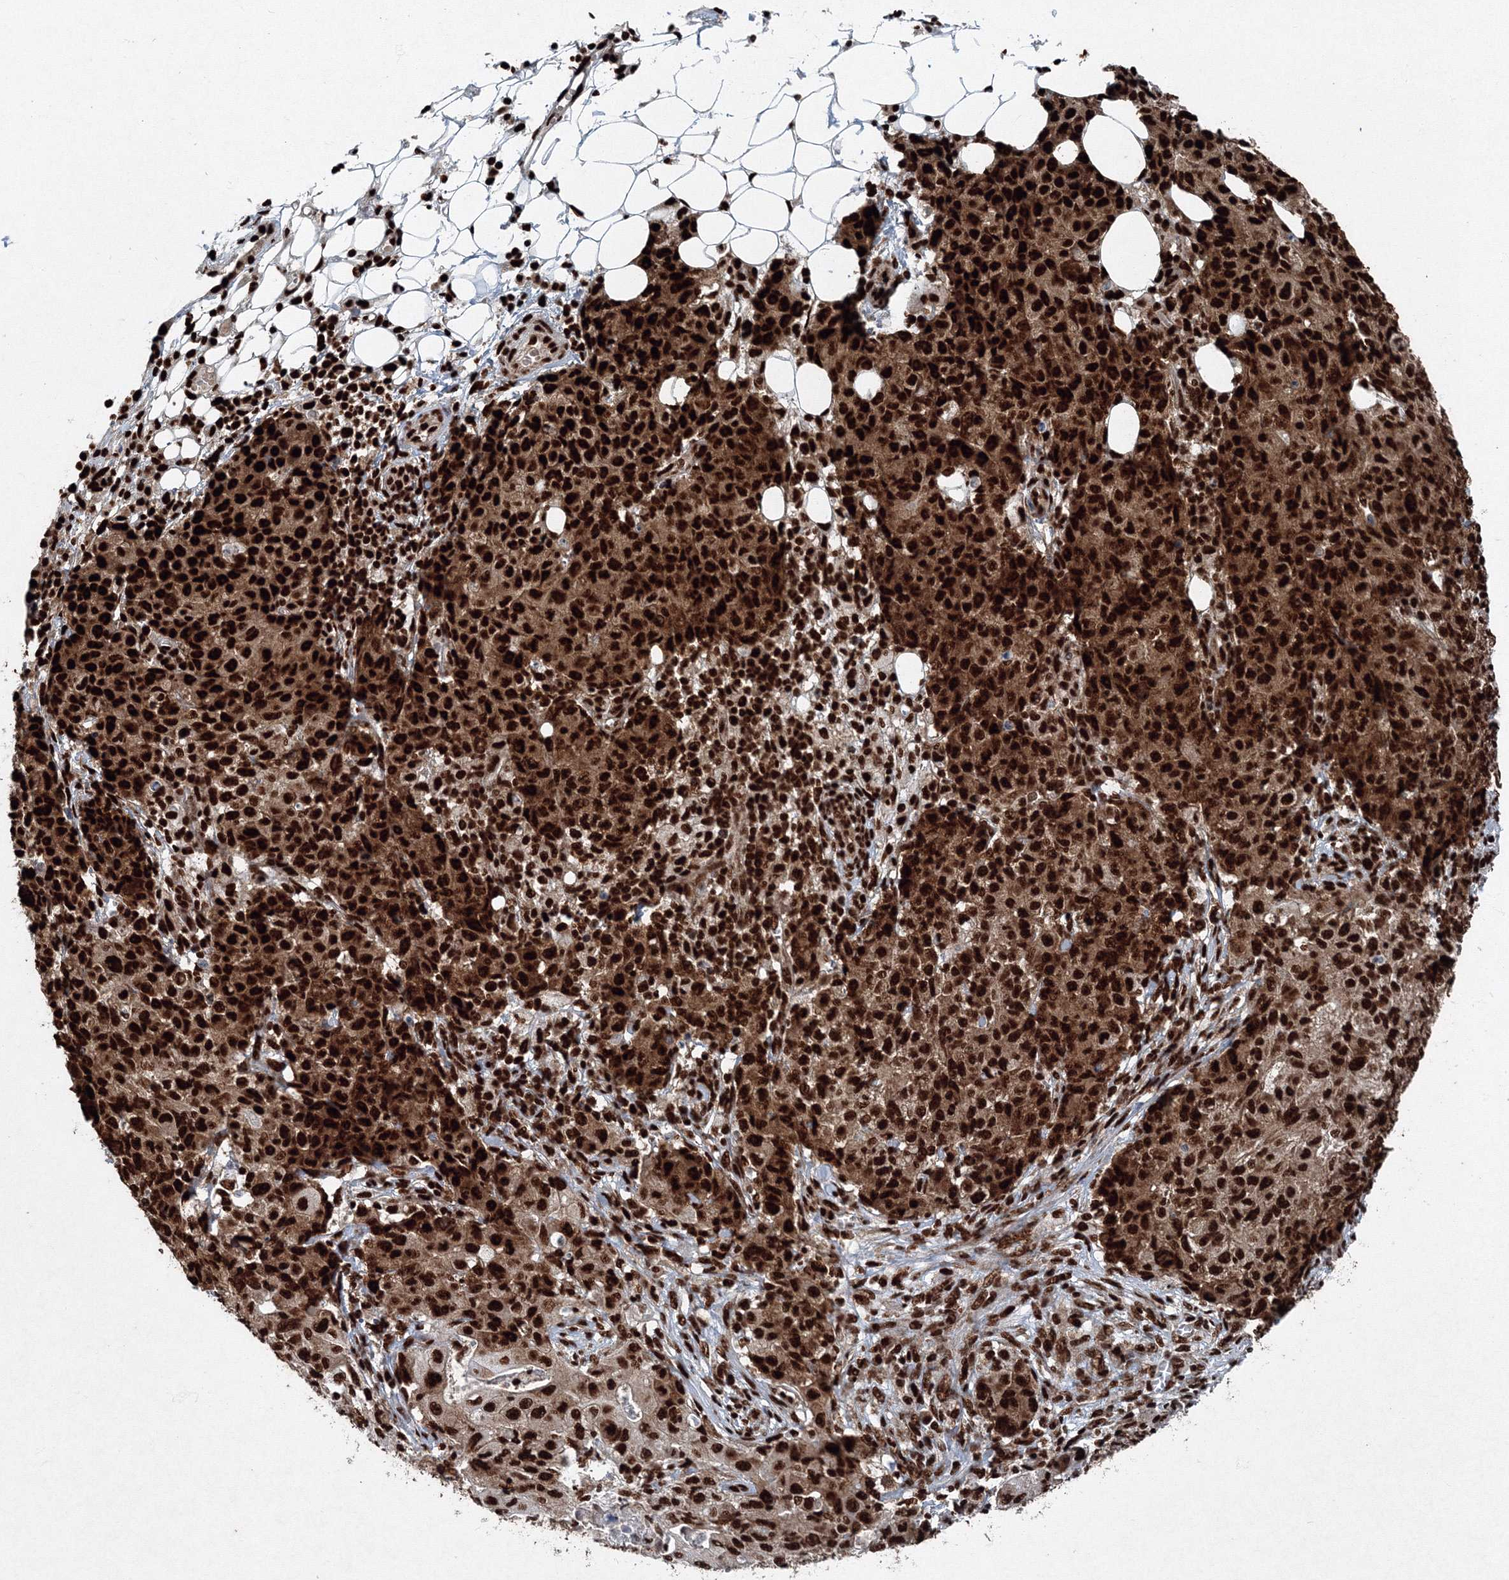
{"staining": {"intensity": "strong", "quantity": ">75%", "location": "cytoplasmic/membranous,nuclear"}, "tissue": "ovarian cancer", "cell_type": "Tumor cells", "image_type": "cancer", "snomed": [{"axis": "morphology", "description": "Carcinoma, endometroid"}, {"axis": "topography", "description": "Ovary"}], "caption": "Strong cytoplasmic/membranous and nuclear positivity is identified in approximately >75% of tumor cells in ovarian cancer.", "gene": "SNRPC", "patient": {"sex": "female", "age": 42}}